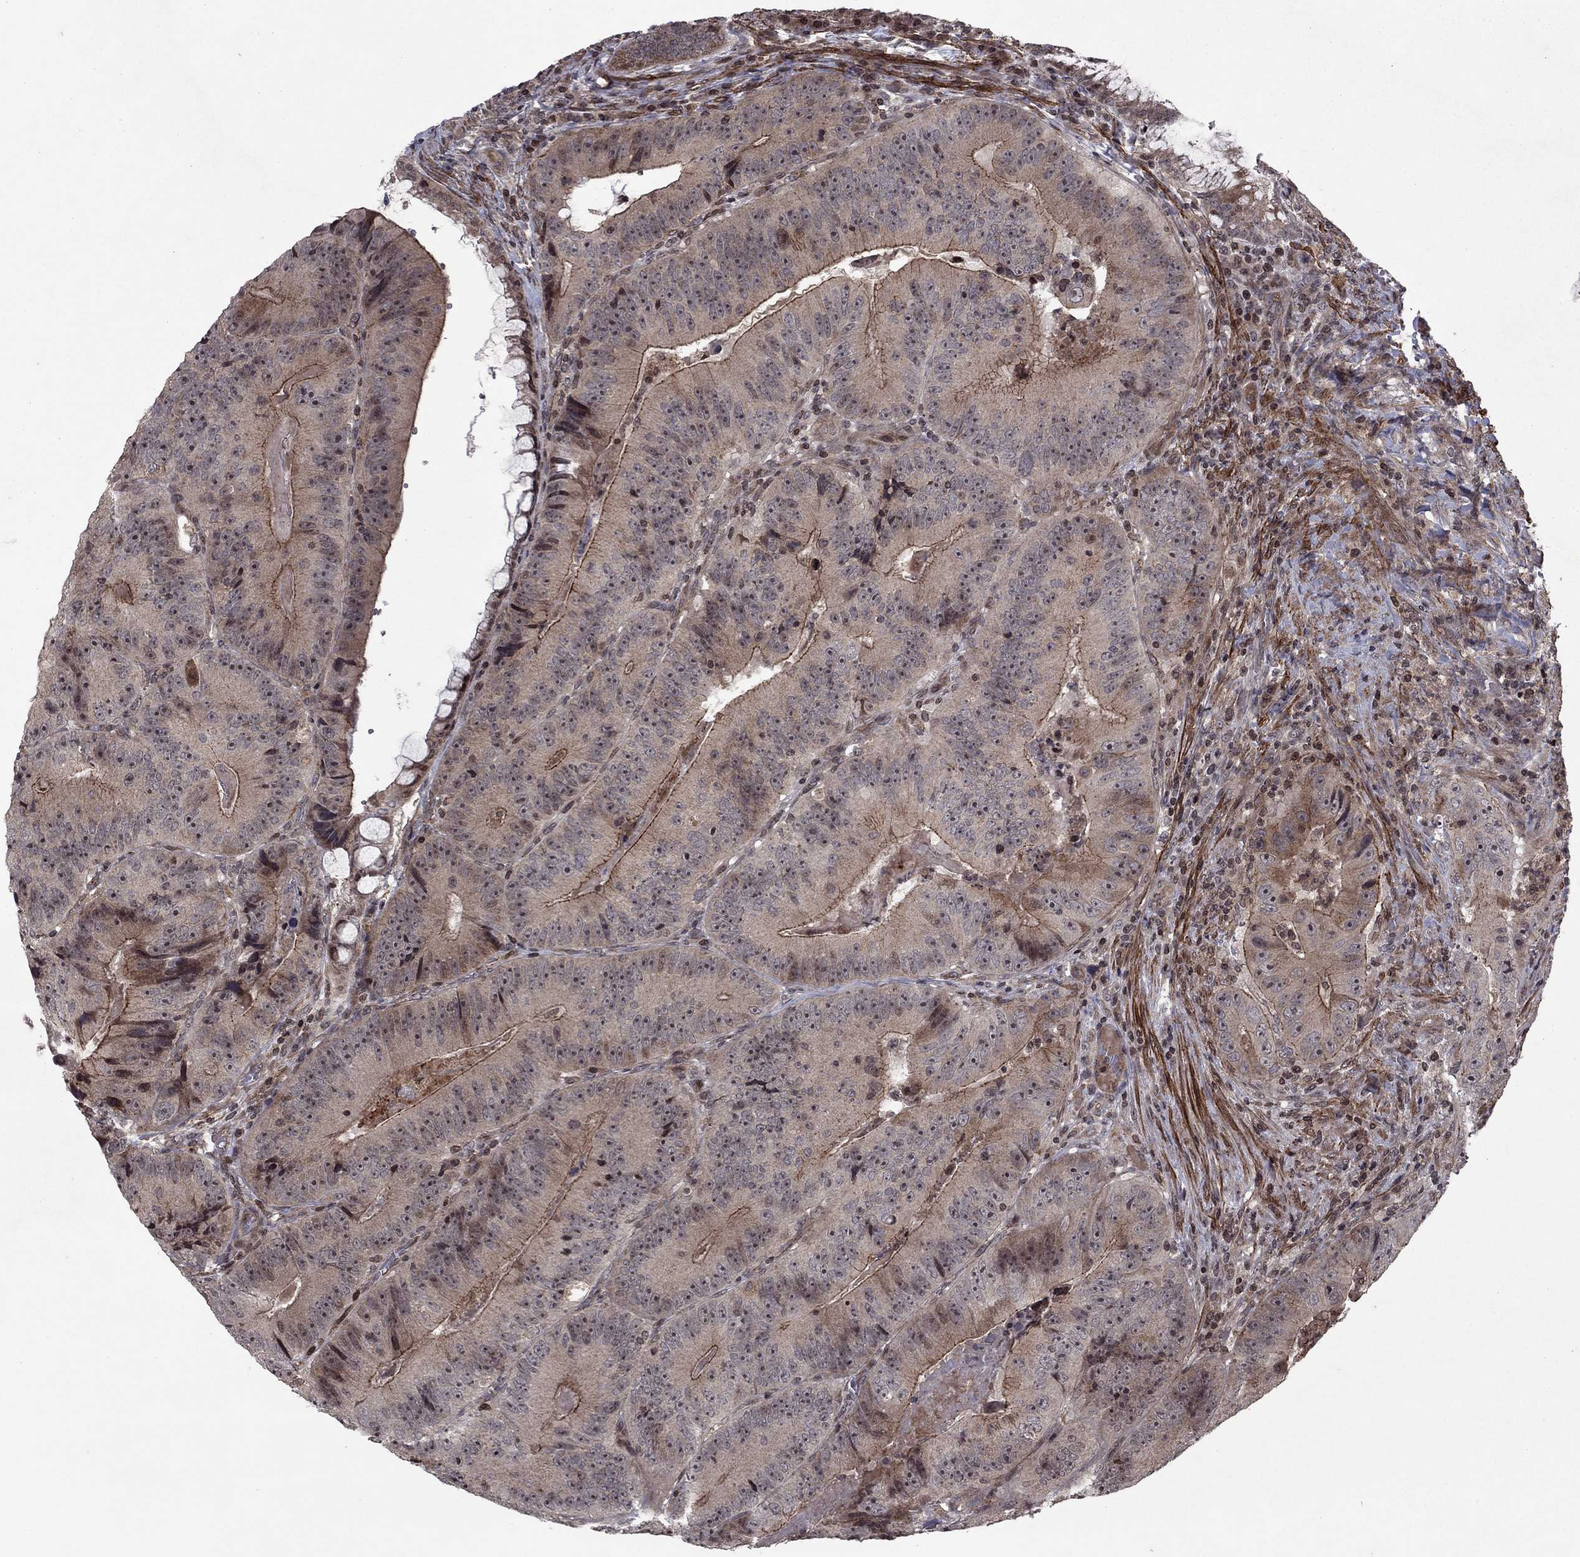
{"staining": {"intensity": "moderate", "quantity": "25%-75%", "location": "cytoplasmic/membranous"}, "tissue": "colorectal cancer", "cell_type": "Tumor cells", "image_type": "cancer", "snomed": [{"axis": "morphology", "description": "Adenocarcinoma, NOS"}, {"axis": "topography", "description": "Colon"}], "caption": "High-magnification brightfield microscopy of colorectal cancer stained with DAB (brown) and counterstained with hematoxylin (blue). tumor cells exhibit moderate cytoplasmic/membranous staining is present in about25%-75% of cells.", "gene": "SORBS1", "patient": {"sex": "female", "age": 86}}